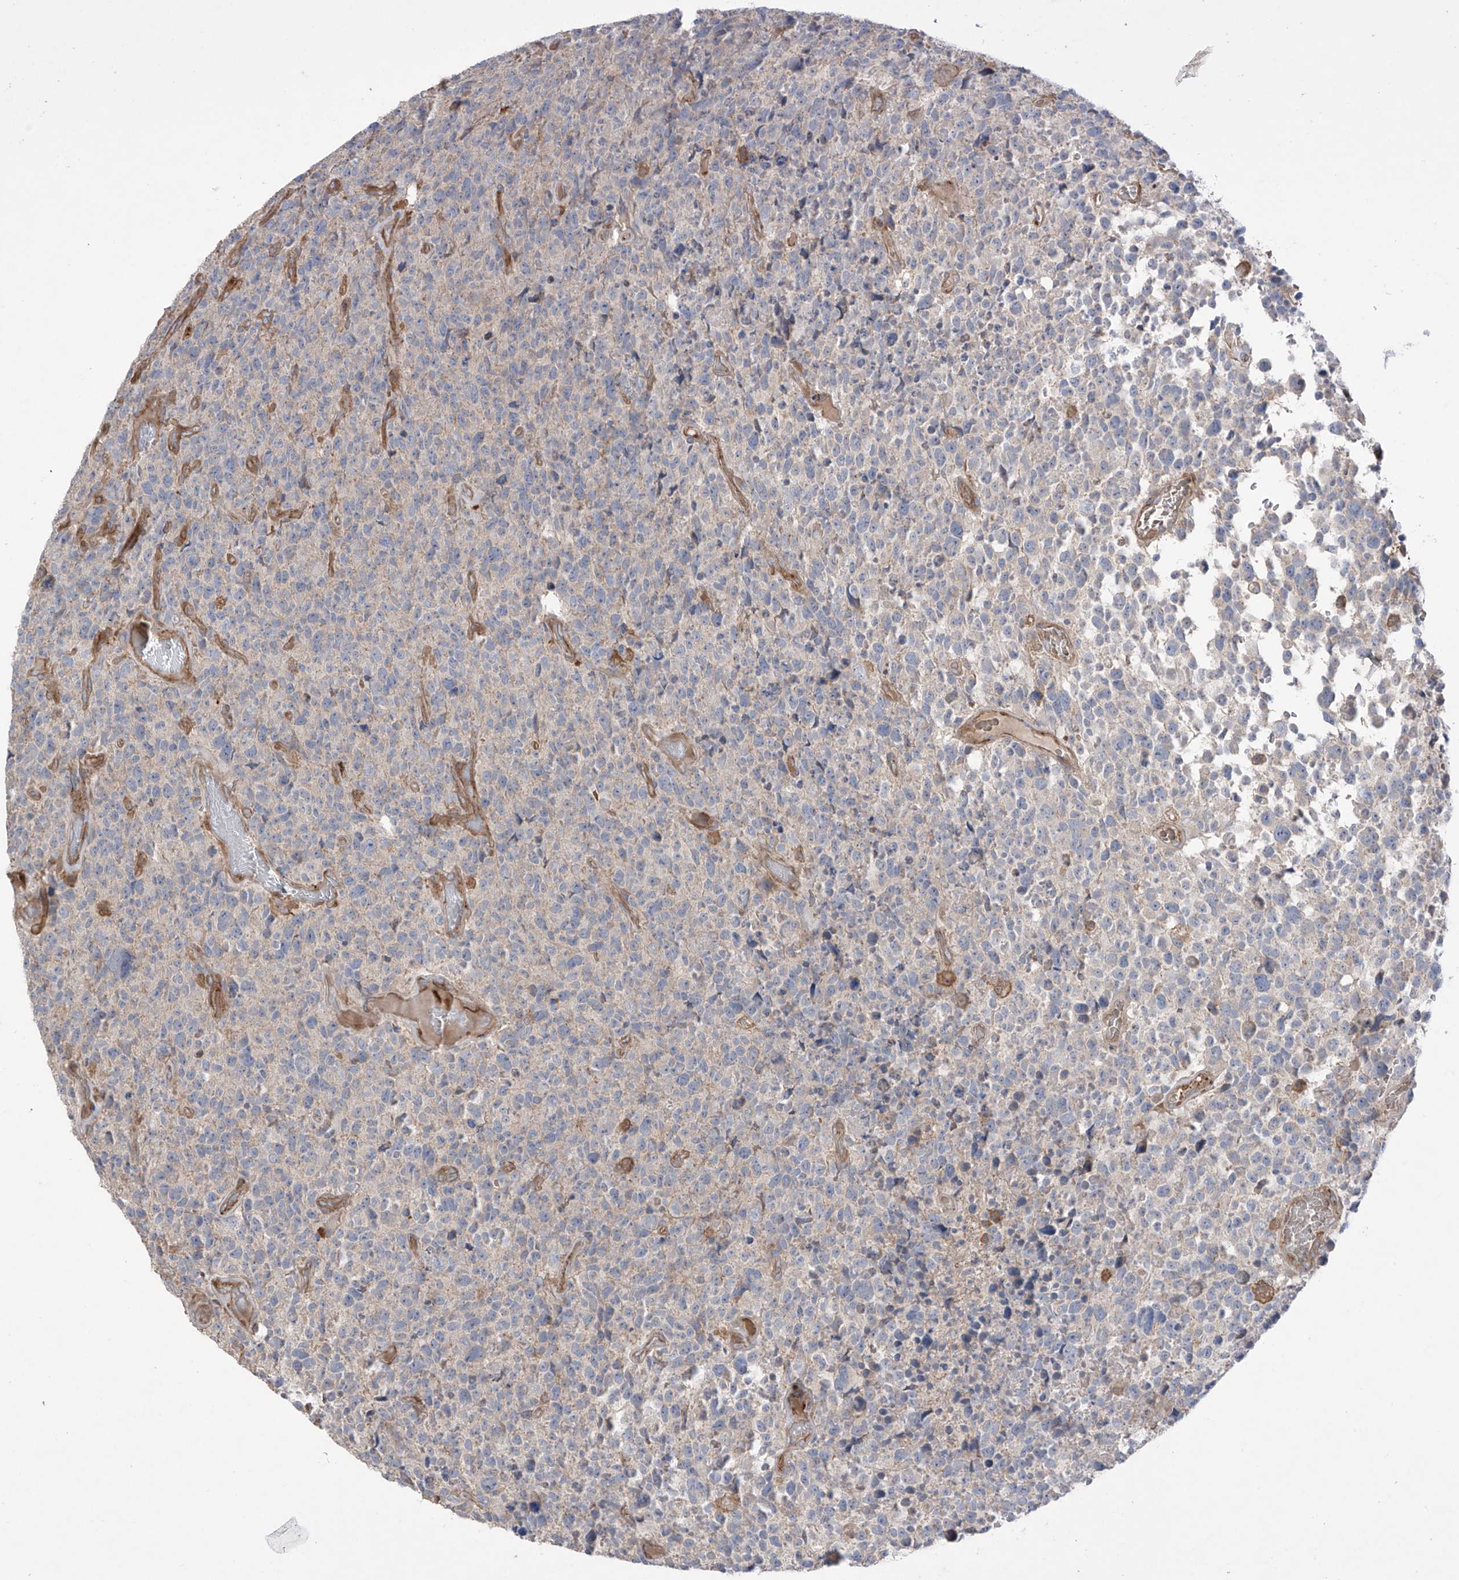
{"staining": {"intensity": "negative", "quantity": "none", "location": "none"}, "tissue": "glioma", "cell_type": "Tumor cells", "image_type": "cancer", "snomed": [{"axis": "morphology", "description": "Glioma, malignant, High grade"}, {"axis": "topography", "description": "Brain"}], "caption": "The IHC micrograph has no significant positivity in tumor cells of glioma tissue.", "gene": "TRMU", "patient": {"sex": "male", "age": 69}}